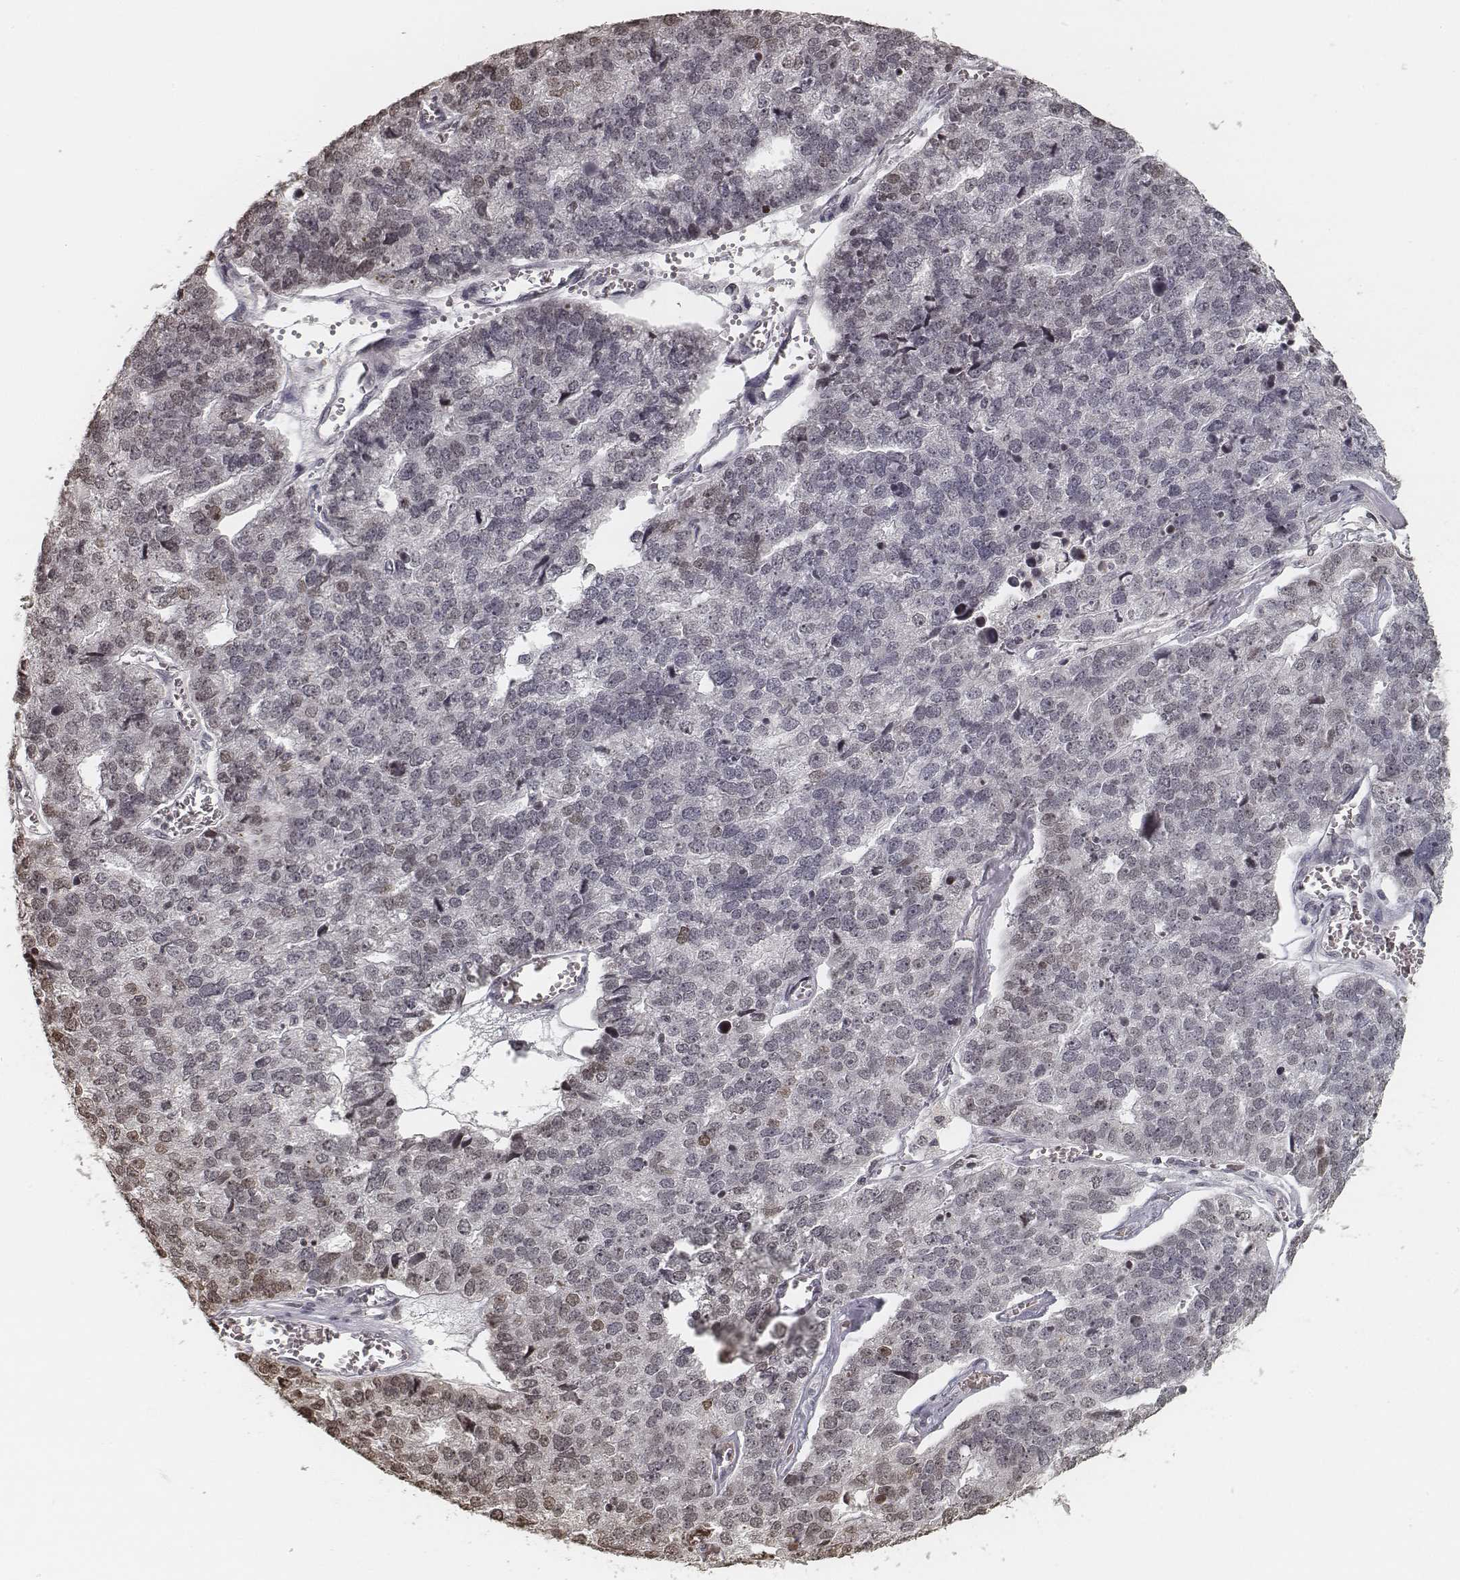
{"staining": {"intensity": "weak", "quantity": "<25%", "location": "nuclear"}, "tissue": "stomach cancer", "cell_type": "Tumor cells", "image_type": "cancer", "snomed": [{"axis": "morphology", "description": "Adenocarcinoma, NOS"}, {"axis": "topography", "description": "Stomach"}], "caption": "DAB (3,3'-diaminobenzidine) immunohistochemical staining of adenocarcinoma (stomach) exhibits no significant expression in tumor cells. (DAB immunohistochemistry visualized using brightfield microscopy, high magnification).", "gene": "HMGA2", "patient": {"sex": "male", "age": 69}}